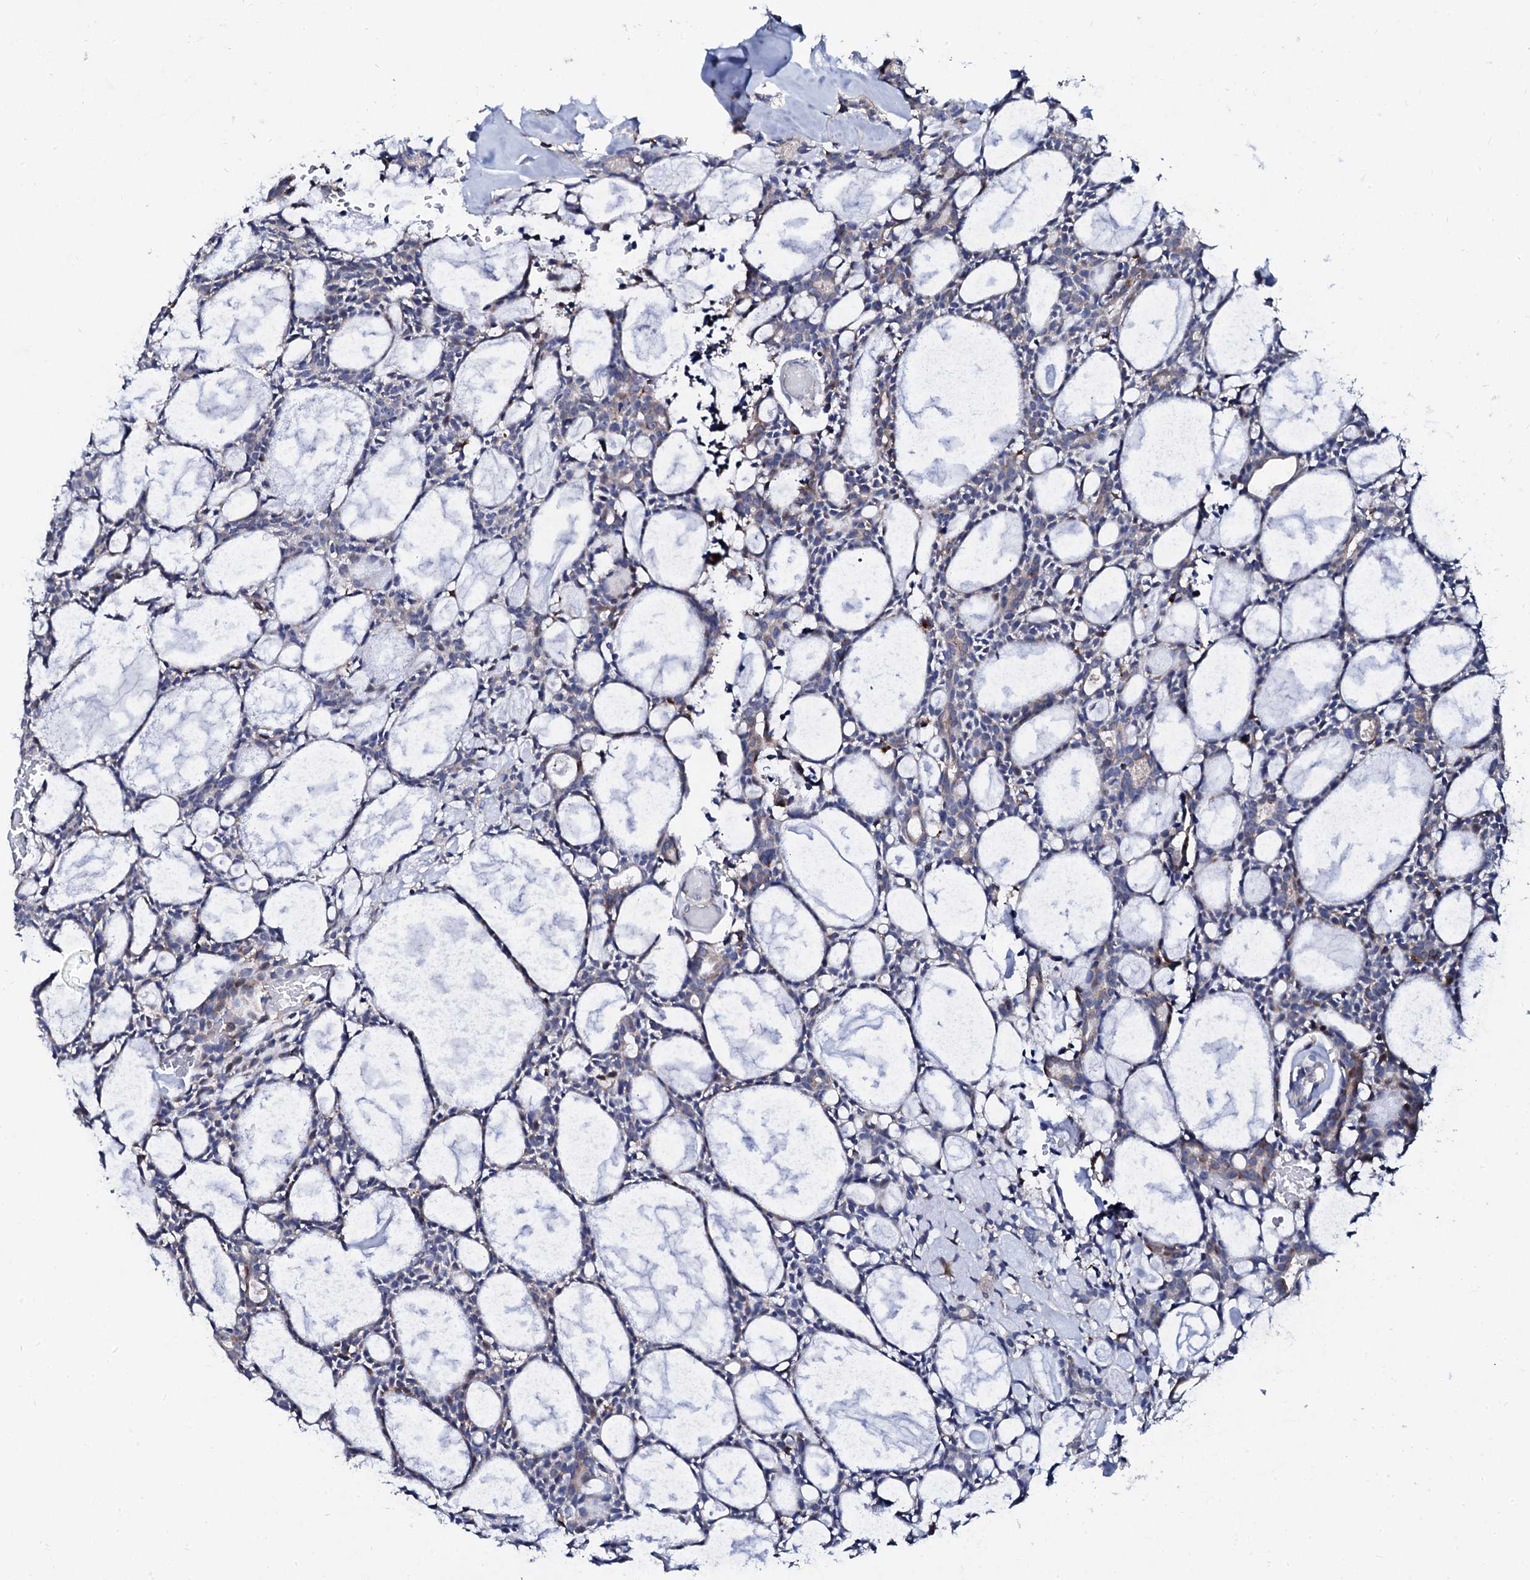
{"staining": {"intensity": "weak", "quantity": "<25%", "location": "cytoplasmic/membranous"}, "tissue": "head and neck cancer", "cell_type": "Tumor cells", "image_type": "cancer", "snomed": [{"axis": "morphology", "description": "Adenocarcinoma, NOS"}, {"axis": "topography", "description": "Salivary gland"}, {"axis": "topography", "description": "Head-Neck"}], "caption": "A high-resolution photomicrograph shows immunohistochemistry (IHC) staining of adenocarcinoma (head and neck), which displays no significant staining in tumor cells. (IHC, brightfield microscopy, high magnification).", "gene": "TCIRG1", "patient": {"sex": "male", "age": 55}}